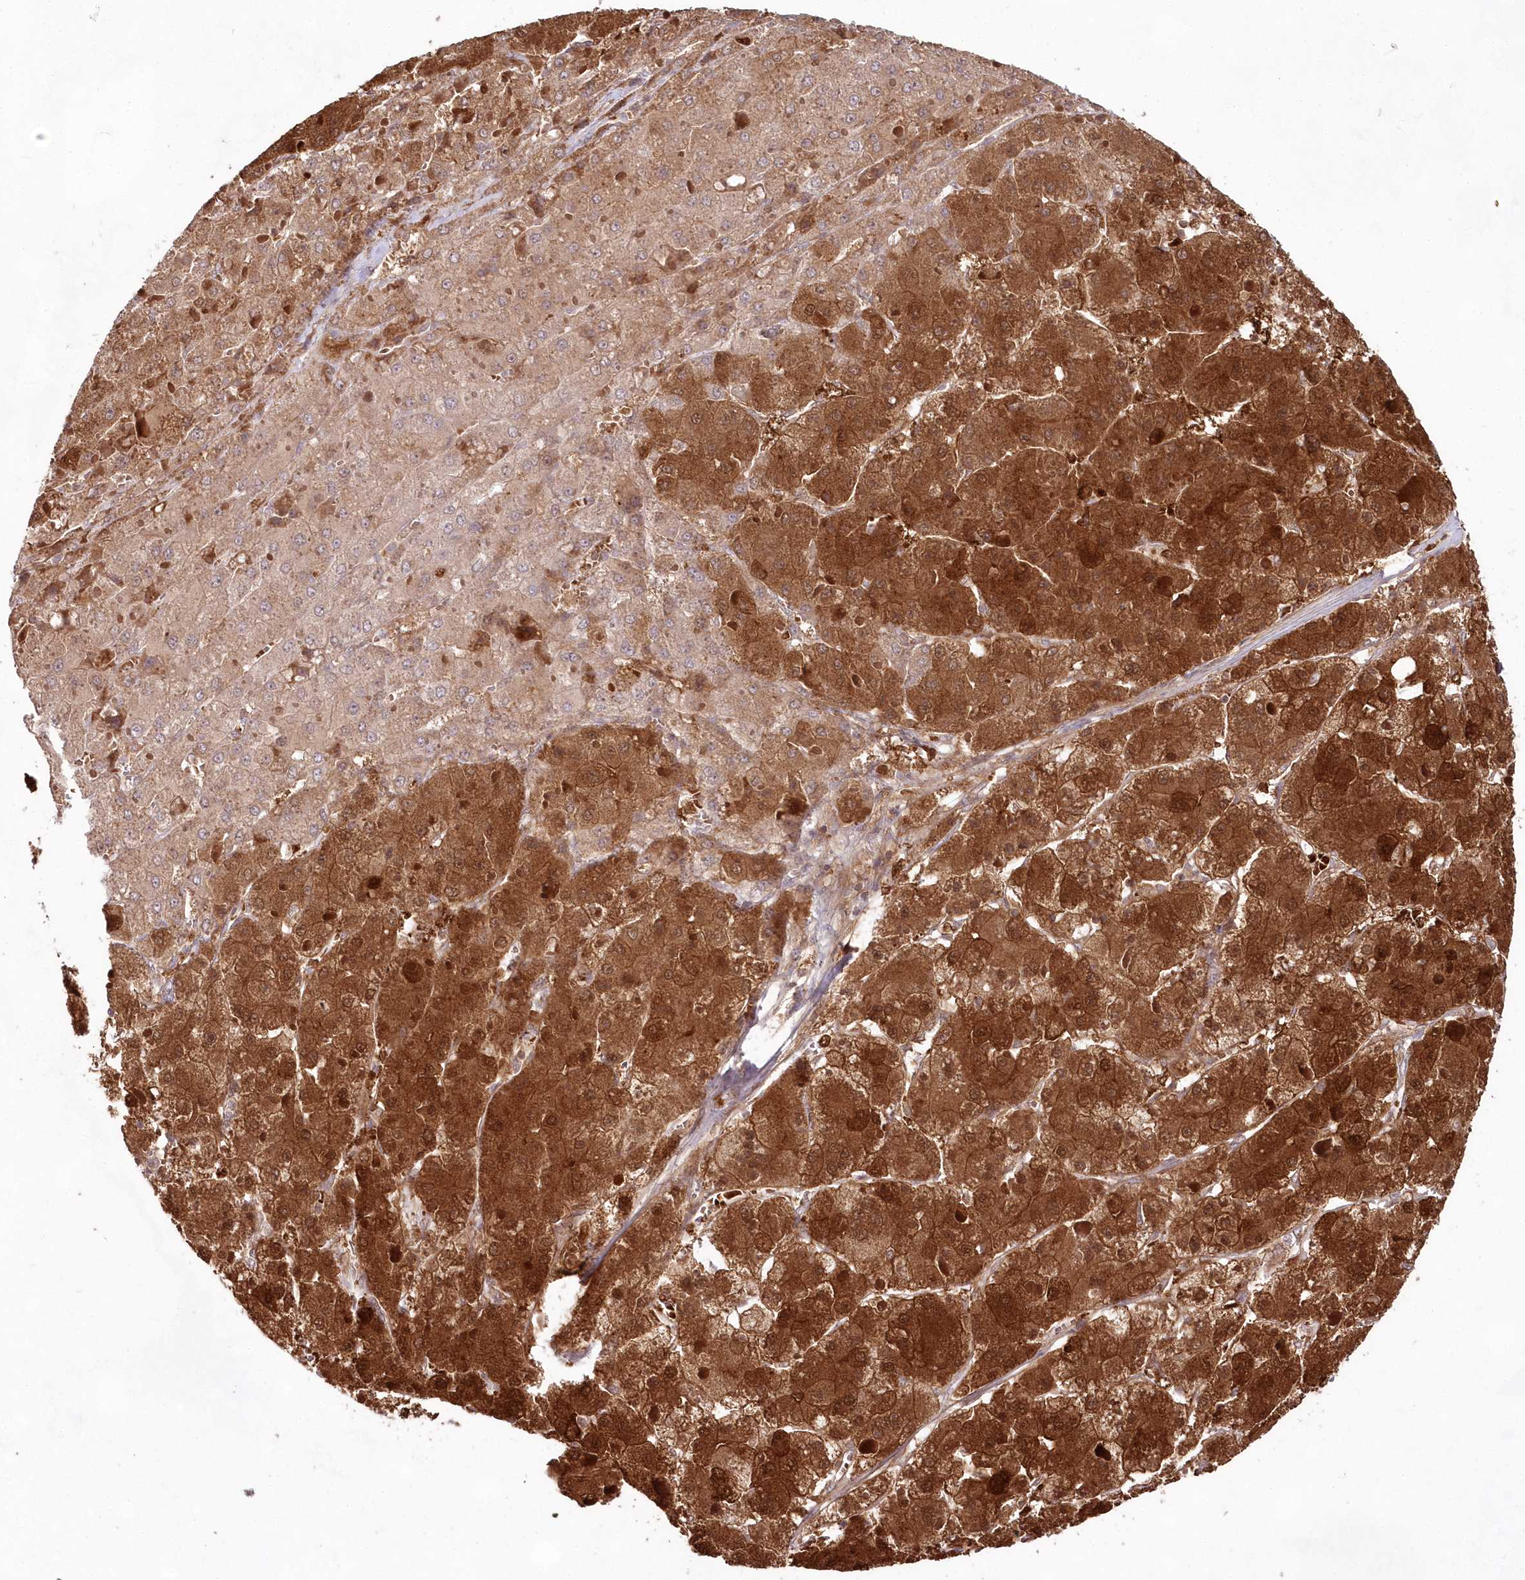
{"staining": {"intensity": "strong", "quantity": ">75%", "location": "cytoplasmic/membranous,nuclear"}, "tissue": "liver cancer", "cell_type": "Tumor cells", "image_type": "cancer", "snomed": [{"axis": "morphology", "description": "Carcinoma, Hepatocellular, NOS"}, {"axis": "topography", "description": "Liver"}], "caption": "Liver cancer (hepatocellular carcinoma) stained with immunohistochemistry (IHC) reveals strong cytoplasmic/membranous and nuclear expression in about >75% of tumor cells.", "gene": "IMPA1", "patient": {"sex": "female", "age": 73}}